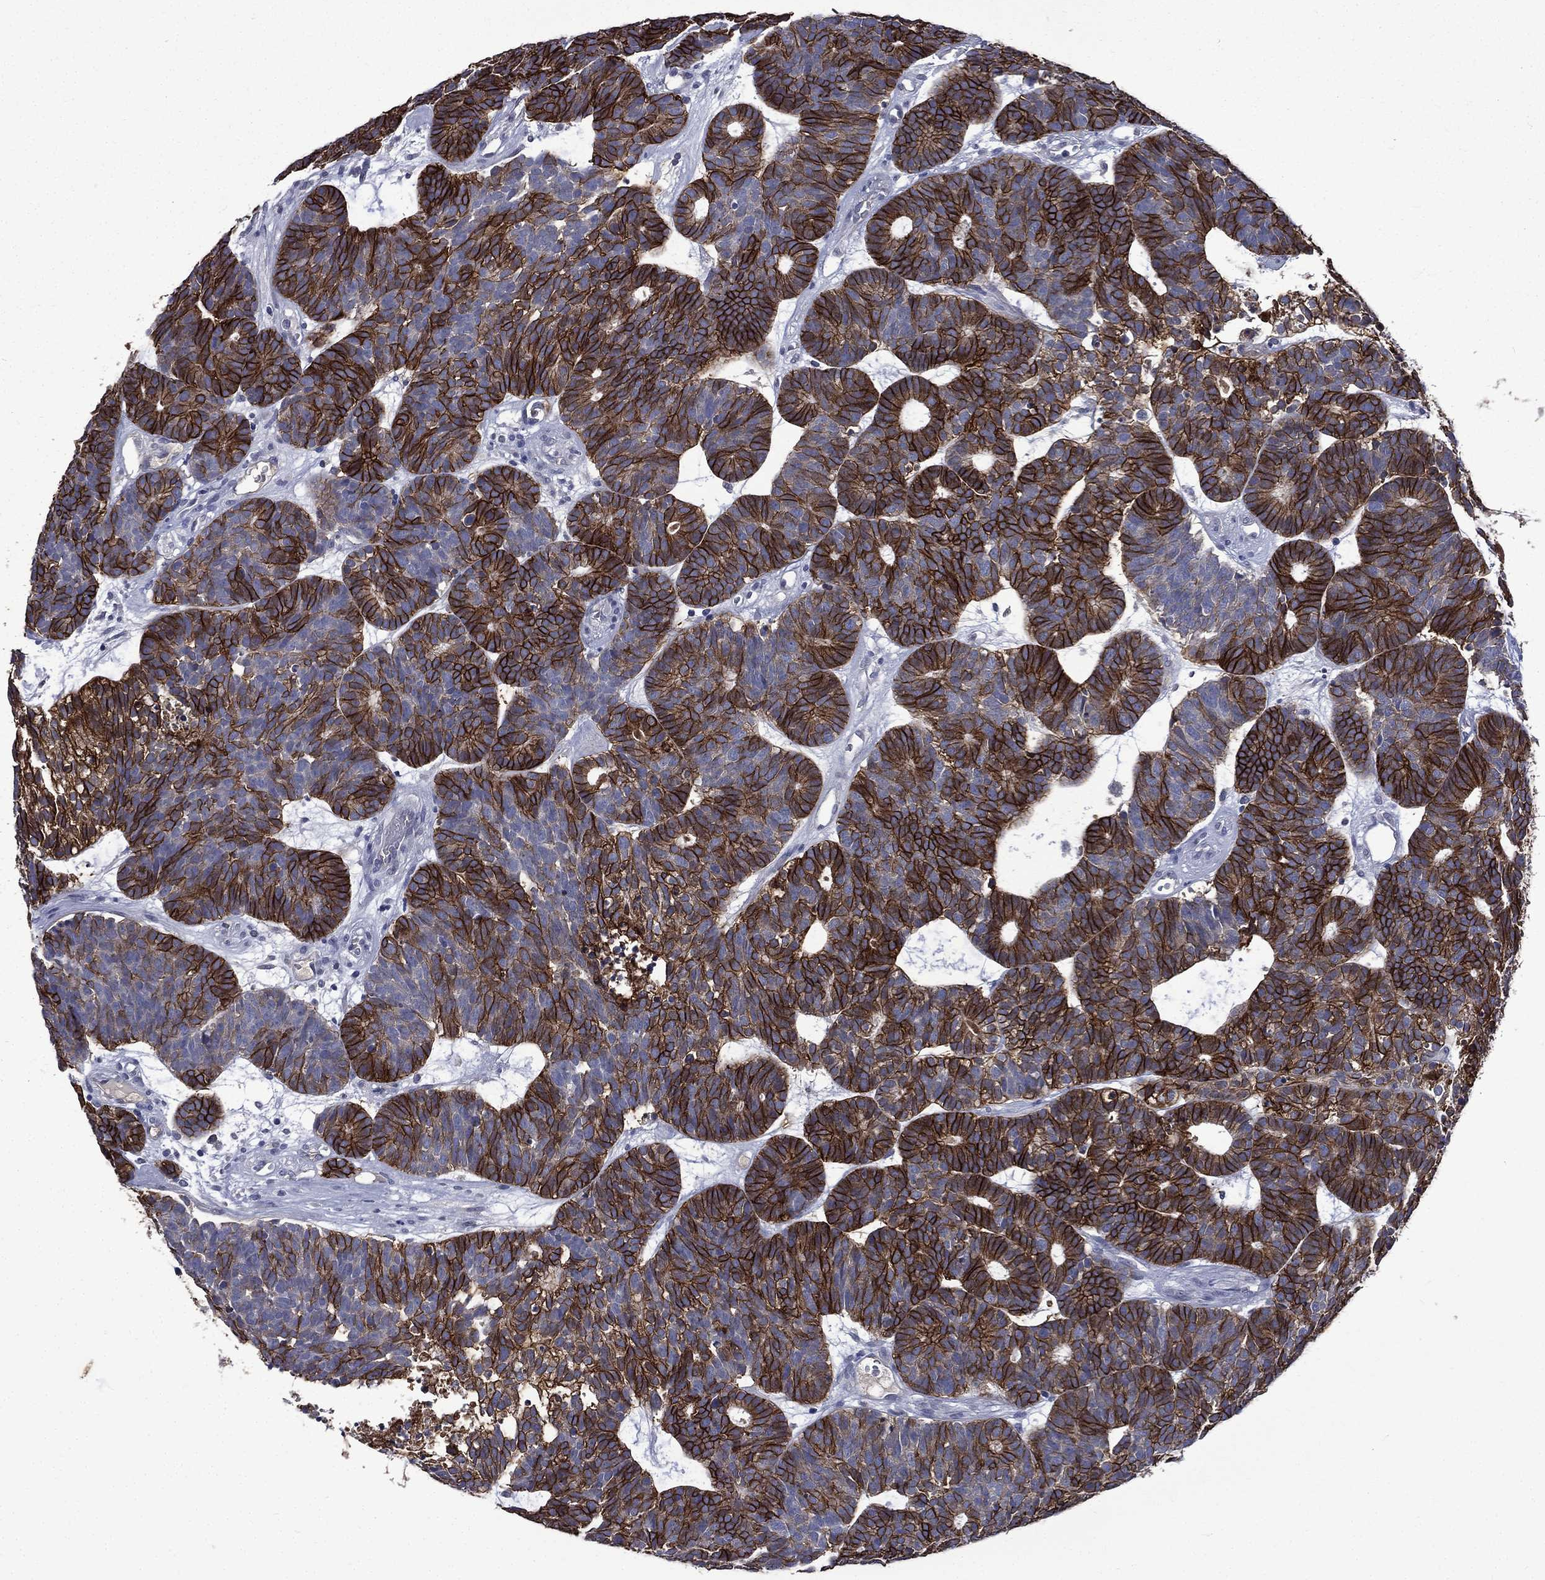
{"staining": {"intensity": "strong", "quantity": ">75%", "location": "cytoplasmic/membranous"}, "tissue": "head and neck cancer", "cell_type": "Tumor cells", "image_type": "cancer", "snomed": [{"axis": "morphology", "description": "Adenocarcinoma, NOS"}, {"axis": "topography", "description": "Head-Neck"}], "caption": "Human head and neck cancer stained for a protein (brown) demonstrates strong cytoplasmic/membranous positive positivity in about >75% of tumor cells.", "gene": "CA12", "patient": {"sex": "female", "age": 81}}